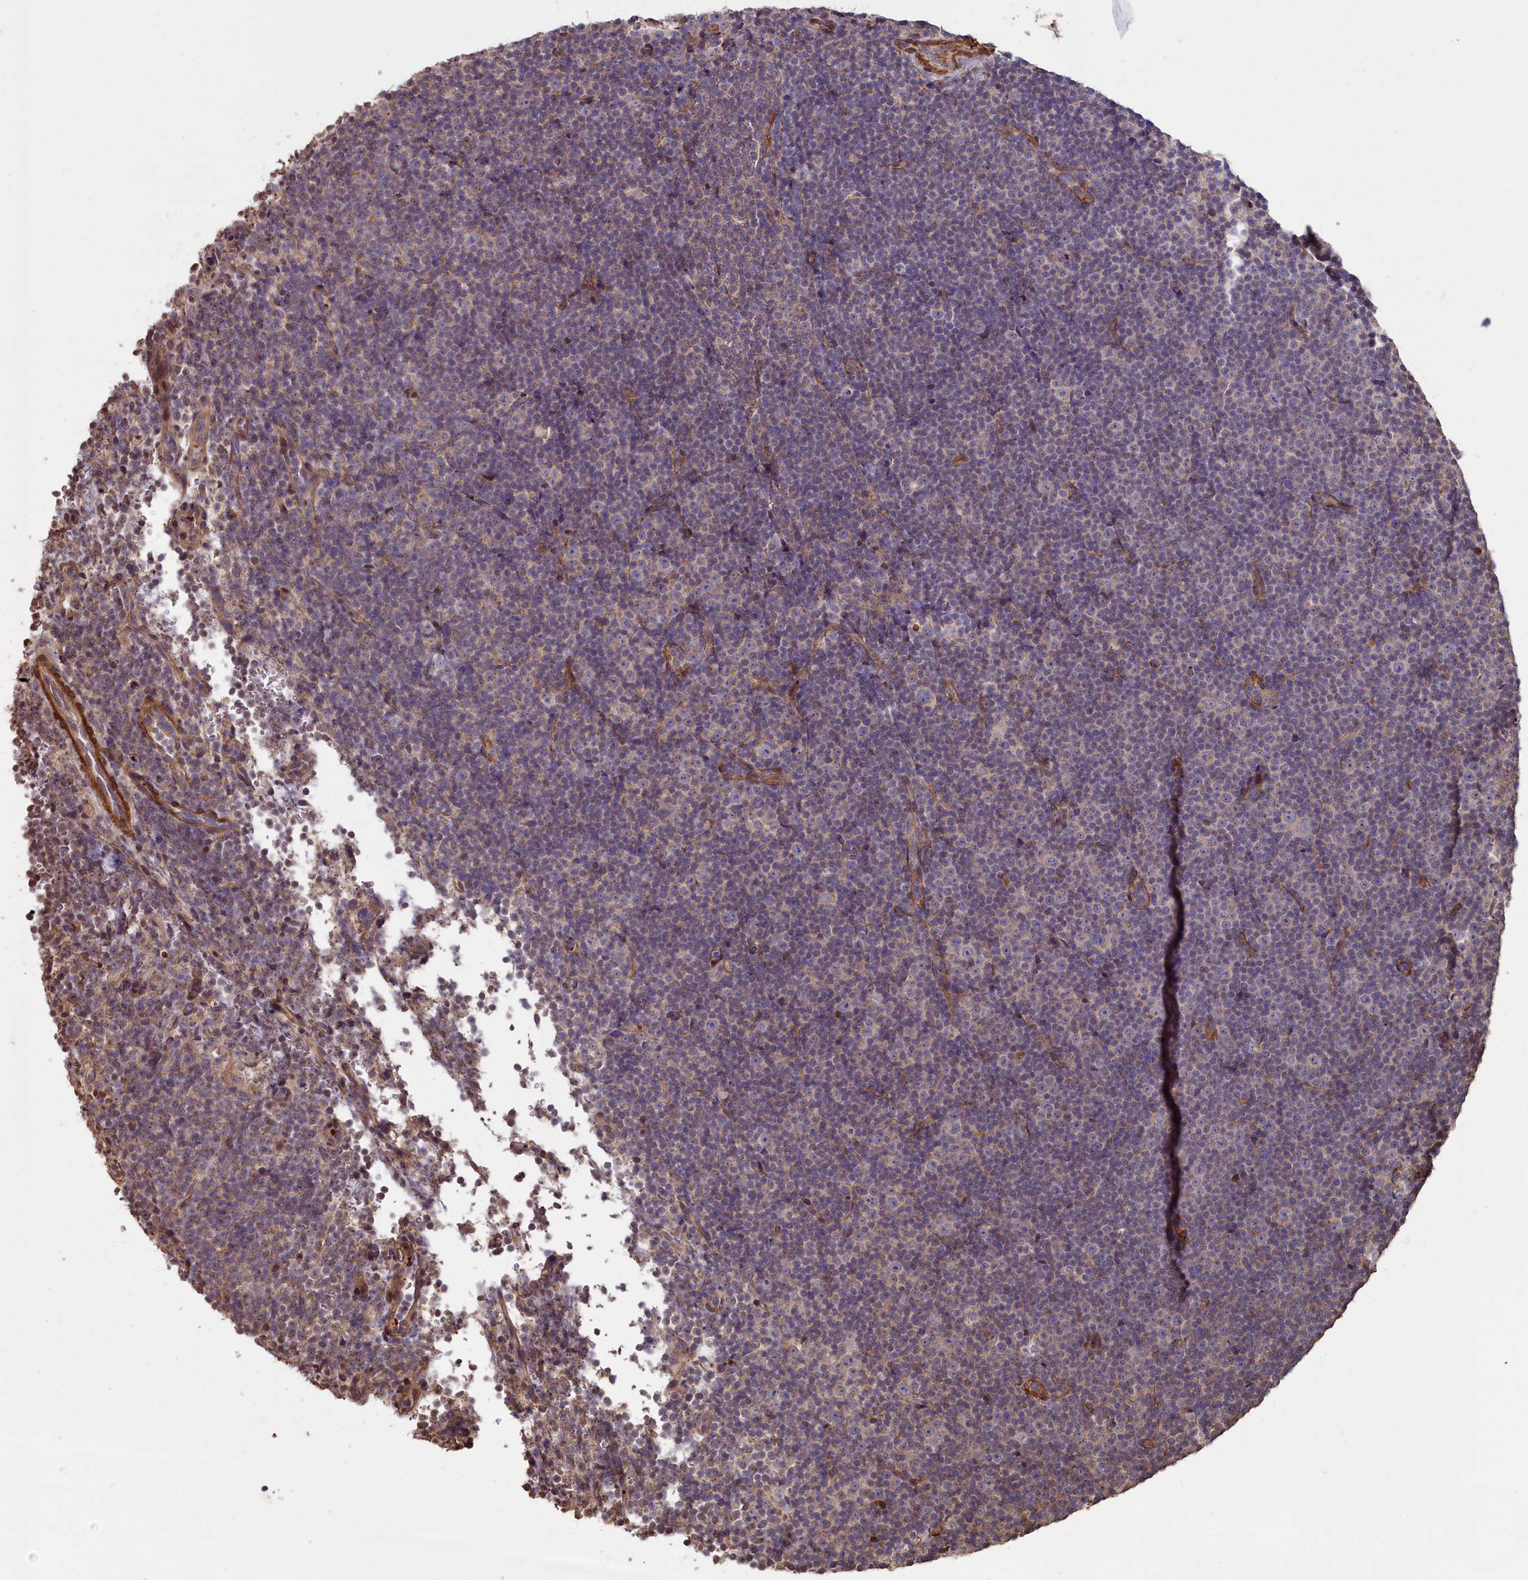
{"staining": {"intensity": "weak", "quantity": "<25%", "location": "cytoplasmic/membranous"}, "tissue": "lymphoma", "cell_type": "Tumor cells", "image_type": "cancer", "snomed": [{"axis": "morphology", "description": "Malignant lymphoma, non-Hodgkin's type, Low grade"}, {"axis": "topography", "description": "Lymph node"}], "caption": "The micrograph displays no staining of tumor cells in low-grade malignant lymphoma, non-Hodgkin's type.", "gene": "ATP6V0A2", "patient": {"sex": "female", "age": 67}}